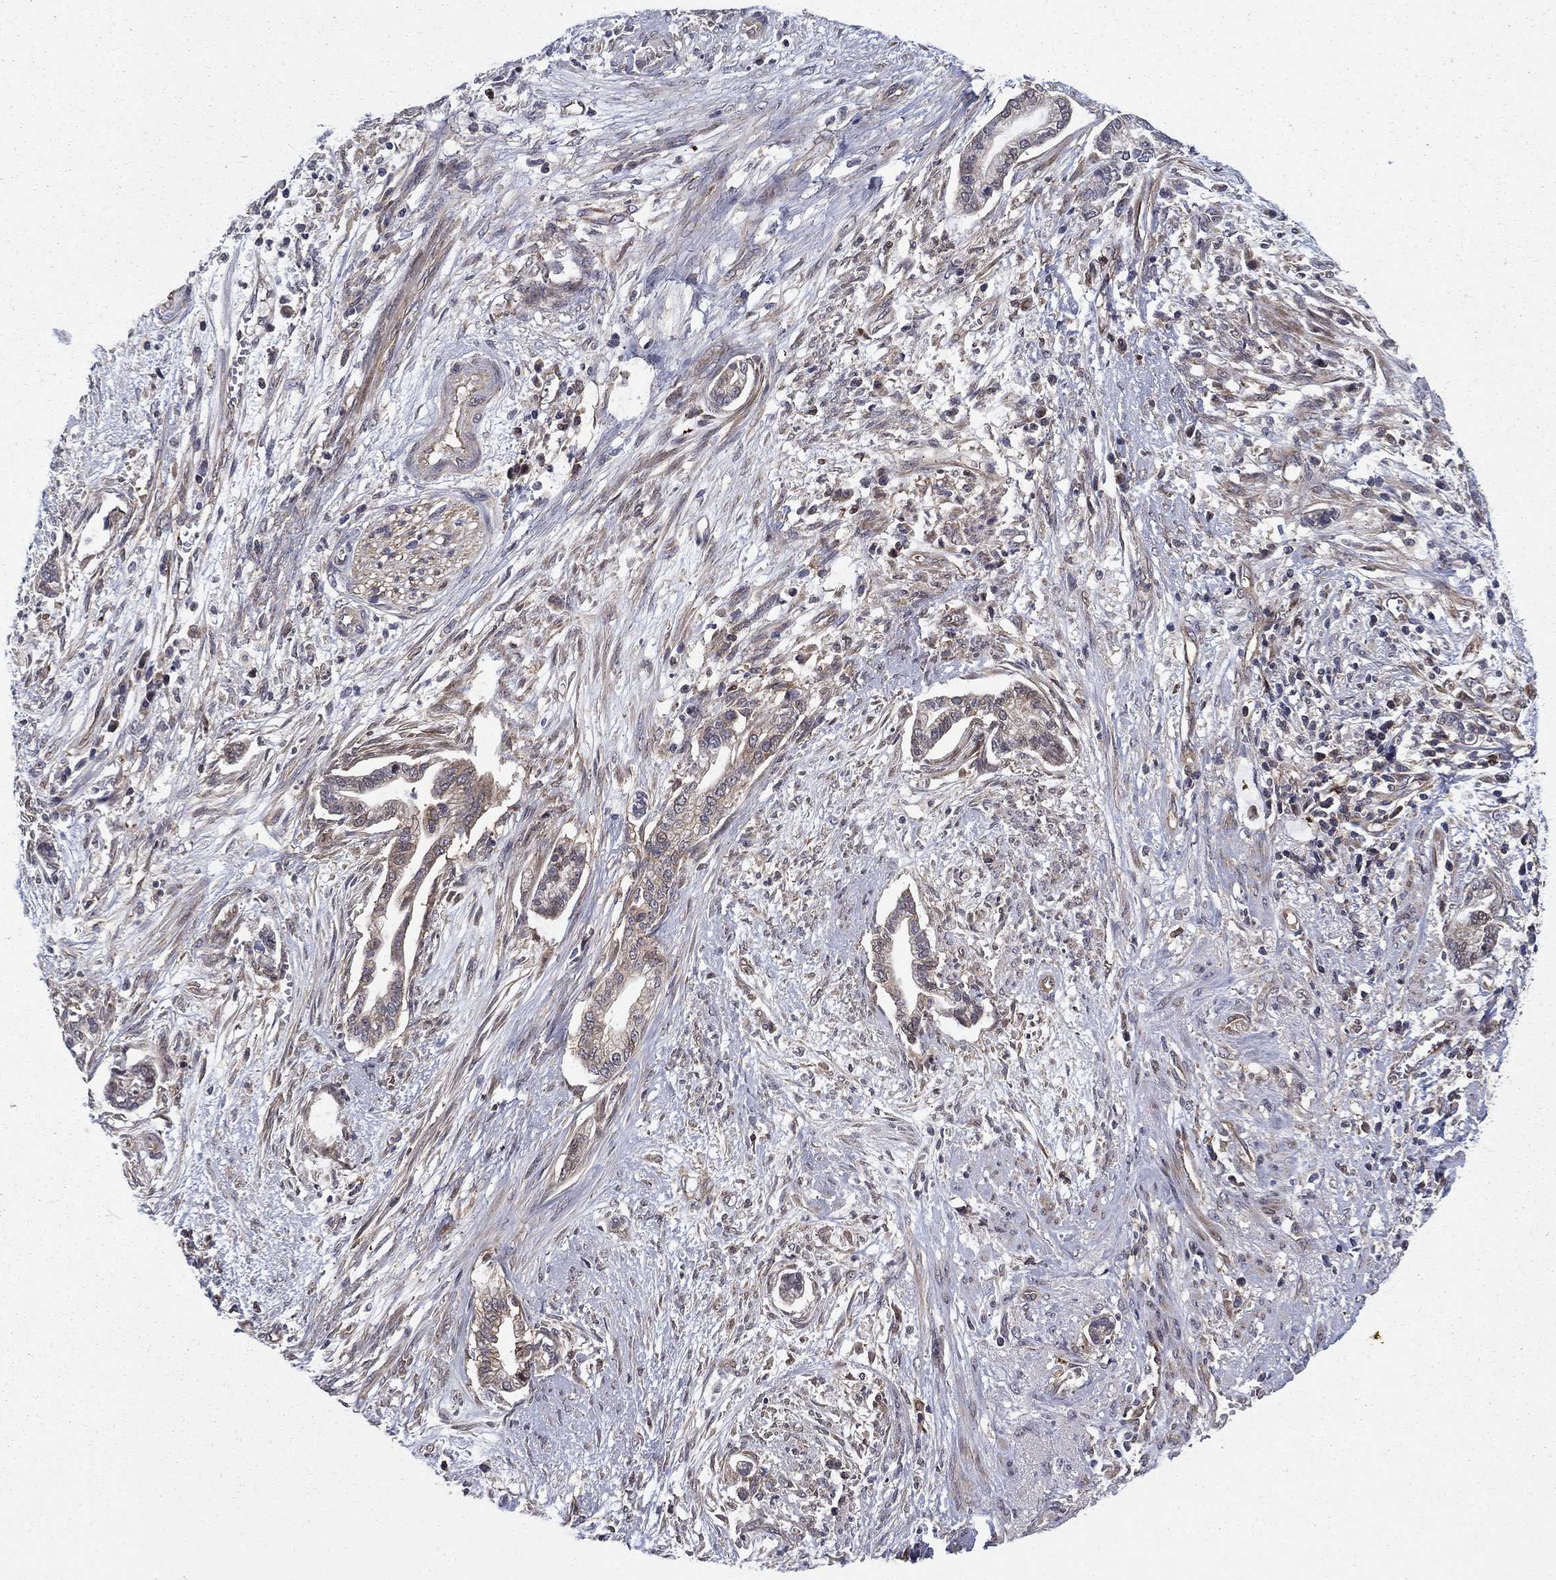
{"staining": {"intensity": "strong", "quantity": "25%-75%", "location": "cytoplasmic/membranous"}, "tissue": "cervical cancer", "cell_type": "Tumor cells", "image_type": "cancer", "snomed": [{"axis": "morphology", "description": "Adenocarcinoma, NOS"}, {"axis": "topography", "description": "Cervix"}], "caption": "Protein expression analysis of cervical adenocarcinoma displays strong cytoplasmic/membranous expression in approximately 25%-75% of tumor cells. Using DAB (3,3'-diaminobenzidine) (brown) and hematoxylin (blue) stains, captured at high magnification using brightfield microscopy.", "gene": "HDAC4", "patient": {"sex": "female", "age": 62}}